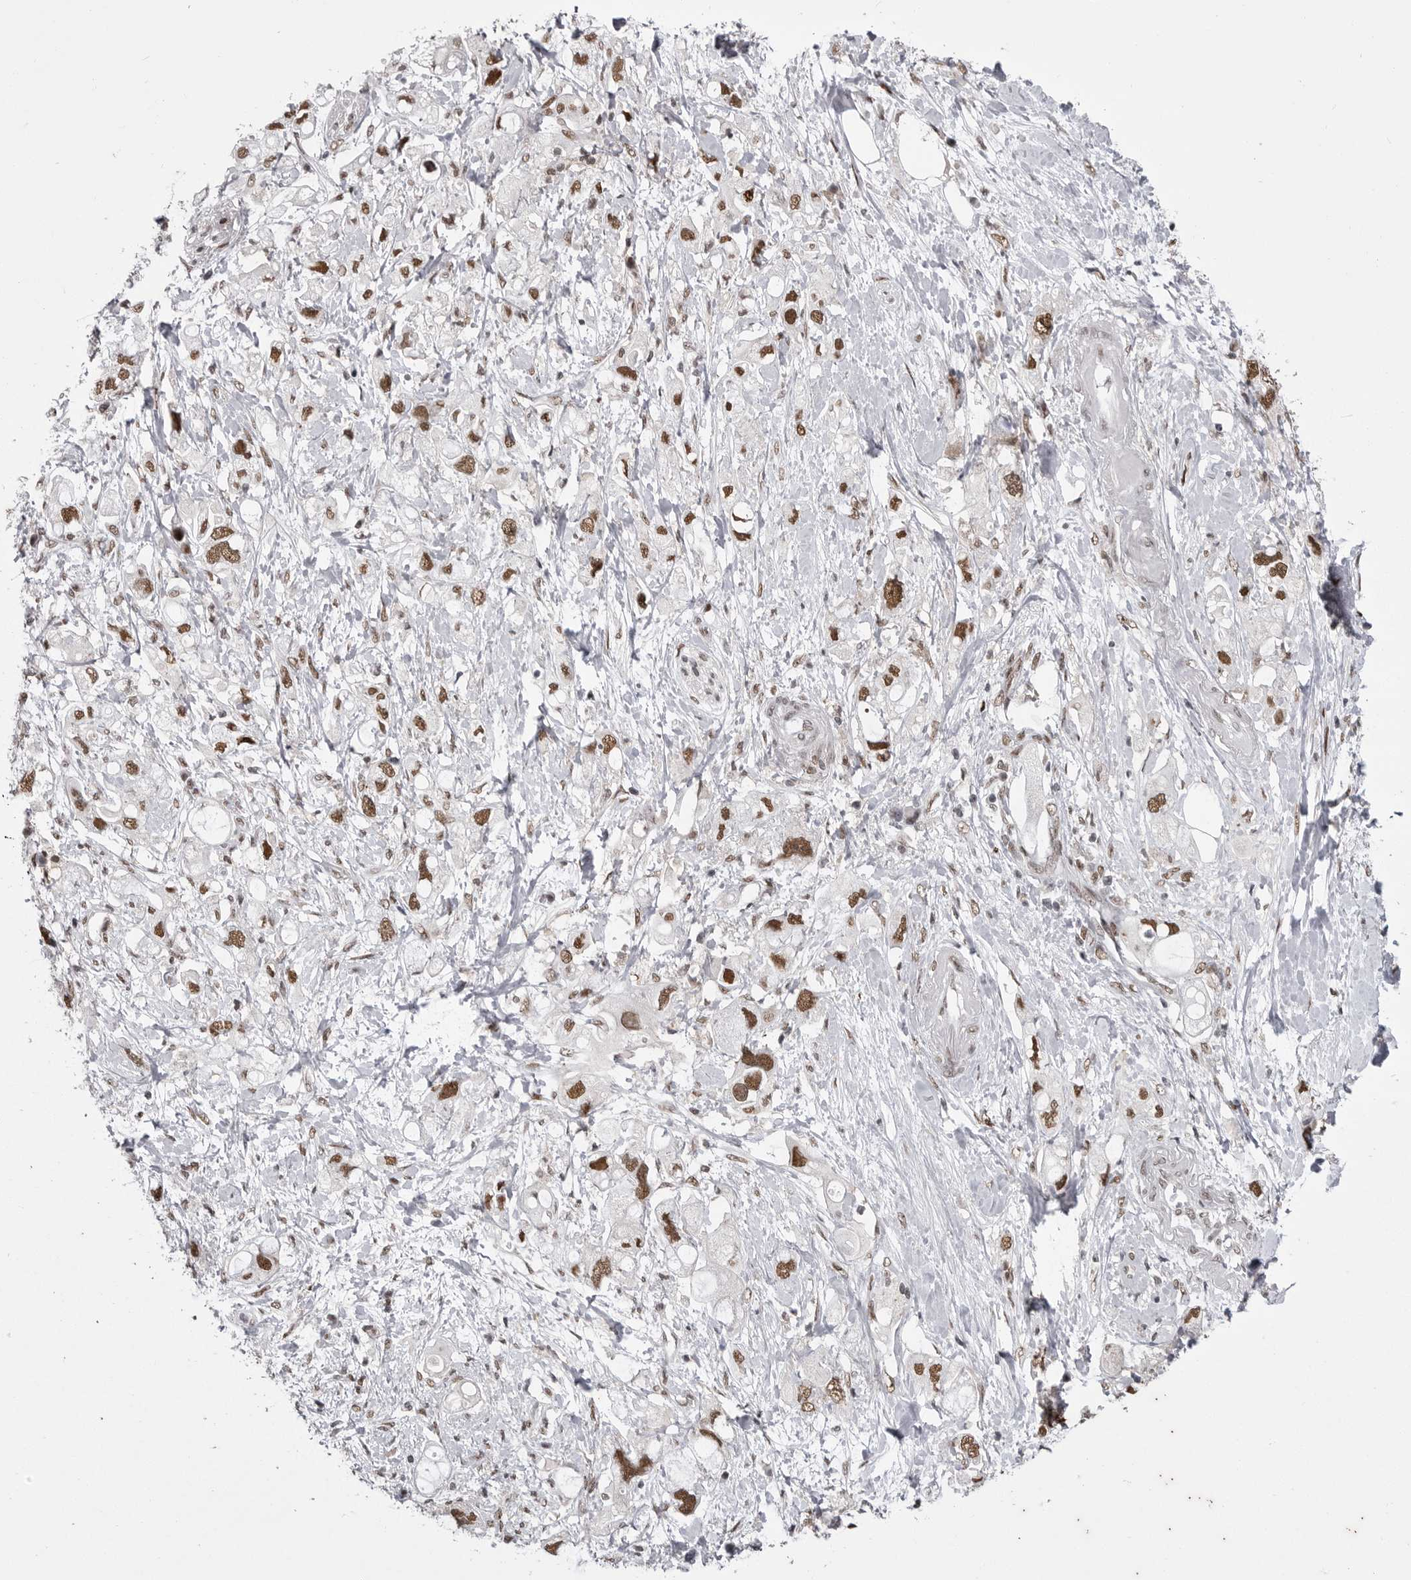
{"staining": {"intensity": "strong", "quantity": ">75%", "location": "nuclear"}, "tissue": "pancreatic cancer", "cell_type": "Tumor cells", "image_type": "cancer", "snomed": [{"axis": "morphology", "description": "Adenocarcinoma, NOS"}, {"axis": "topography", "description": "Pancreas"}], "caption": "This histopathology image exhibits immunohistochemistry staining of pancreatic cancer, with high strong nuclear staining in about >75% of tumor cells.", "gene": "MEPCE", "patient": {"sex": "female", "age": 56}}